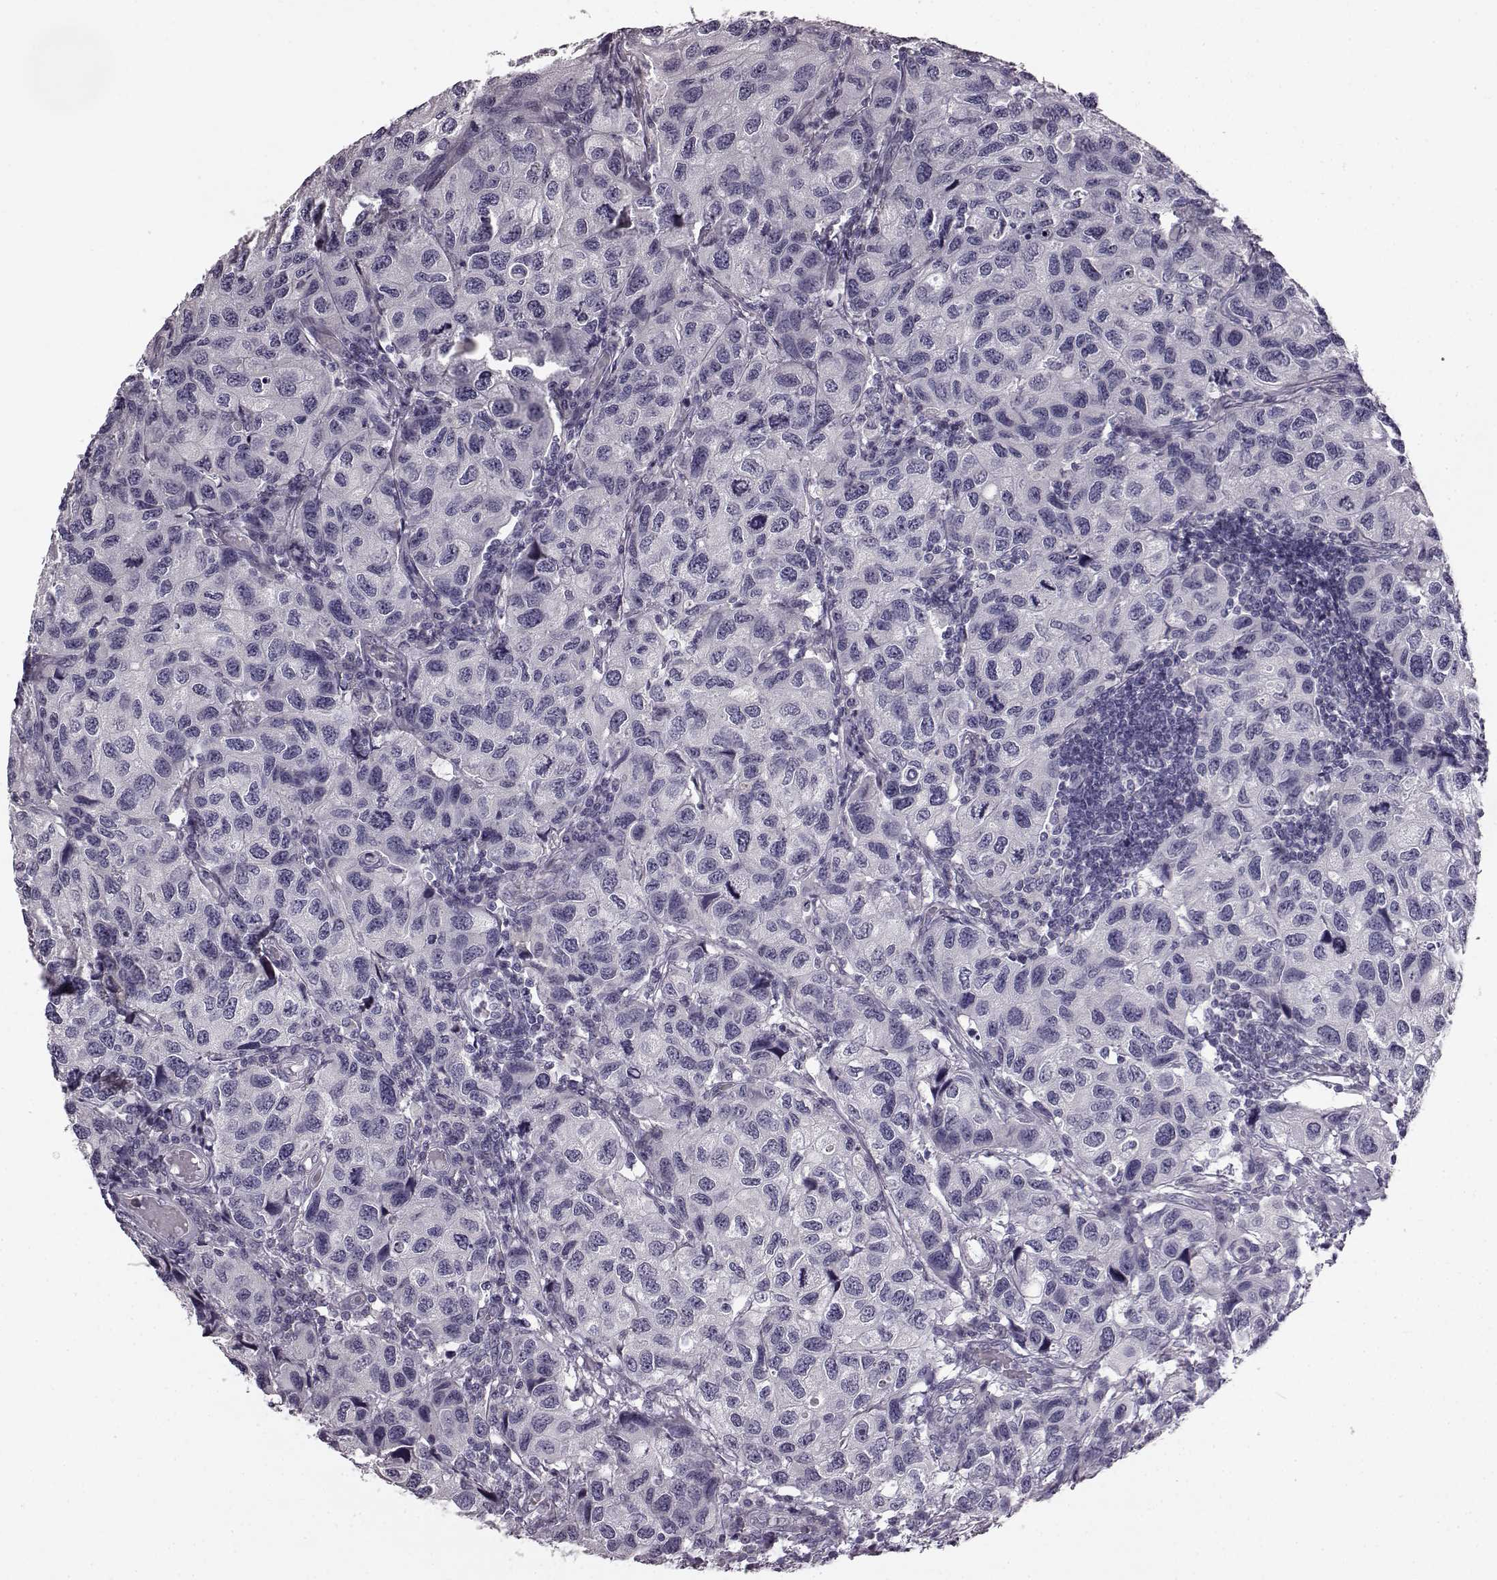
{"staining": {"intensity": "negative", "quantity": "none", "location": "none"}, "tissue": "urothelial cancer", "cell_type": "Tumor cells", "image_type": "cancer", "snomed": [{"axis": "morphology", "description": "Urothelial carcinoma, High grade"}, {"axis": "topography", "description": "Urinary bladder"}], "caption": "IHC image of high-grade urothelial carcinoma stained for a protein (brown), which exhibits no expression in tumor cells. Brightfield microscopy of immunohistochemistry stained with DAB (brown) and hematoxylin (blue), captured at high magnification.", "gene": "ODAD4", "patient": {"sex": "male", "age": 79}}